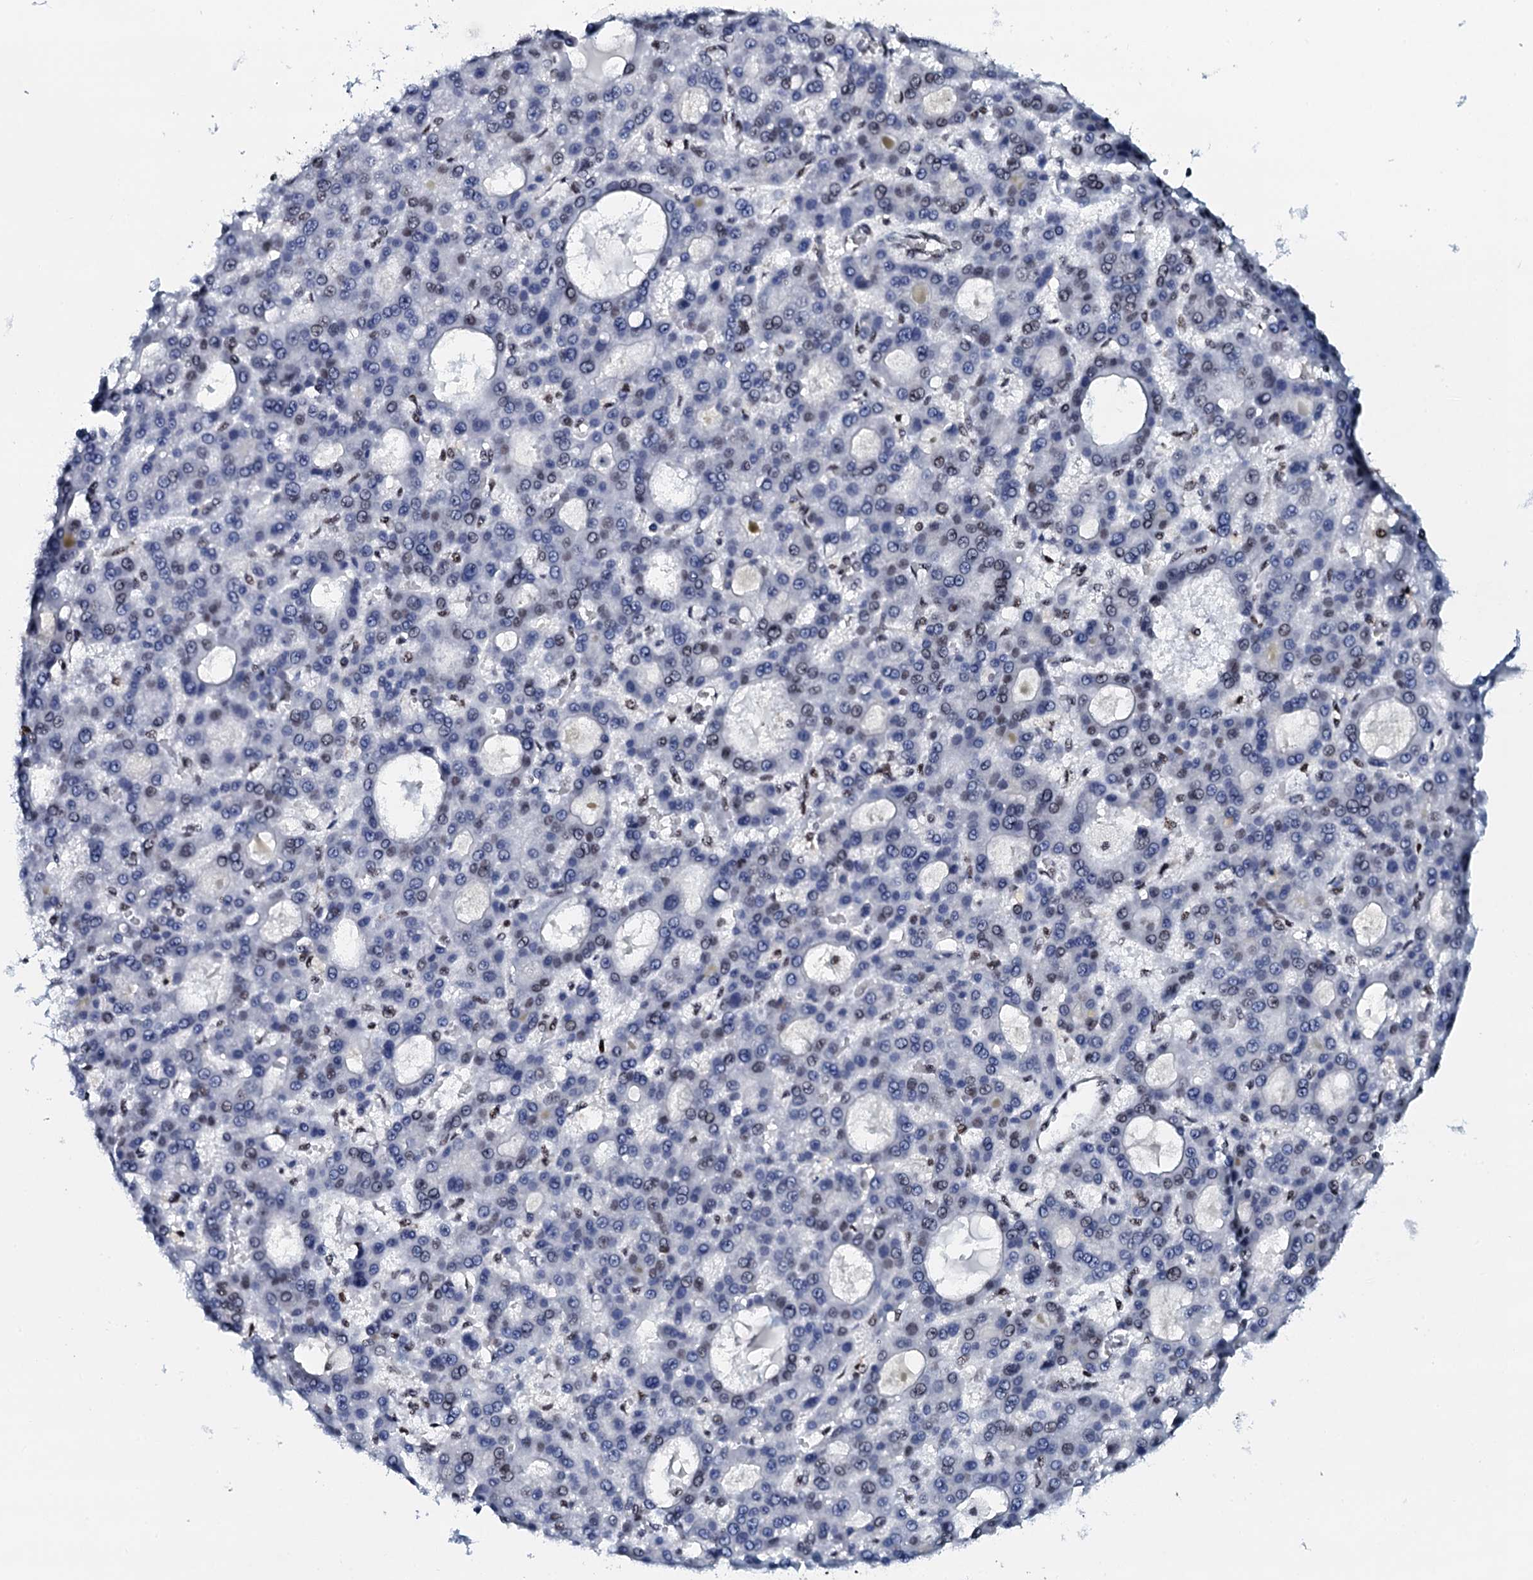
{"staining": {"intensity": "weak", "quantity": "<25%", "location": "nuclear"}, "tissue": "liver cancer", "cell_type": "Tumor cells", "image_type": "cancer", "snomed": [{"axis": "morphology", "description": "Carcinoma, Hepatocellular, NOS"}, {"axis": "topography", "description": "Liver"}], "caption": "IHC image of neoplastic tissue: human liver cancer stained with DAB (3,3'-diaminobenzidine) displays no significant protein staining in tumor cells. (DAB immunohistochemistry visualized using brightfield microscopy, high magnification).", "gene": "NKAPD1", "patient": {"sex": "male", "age": 70}}